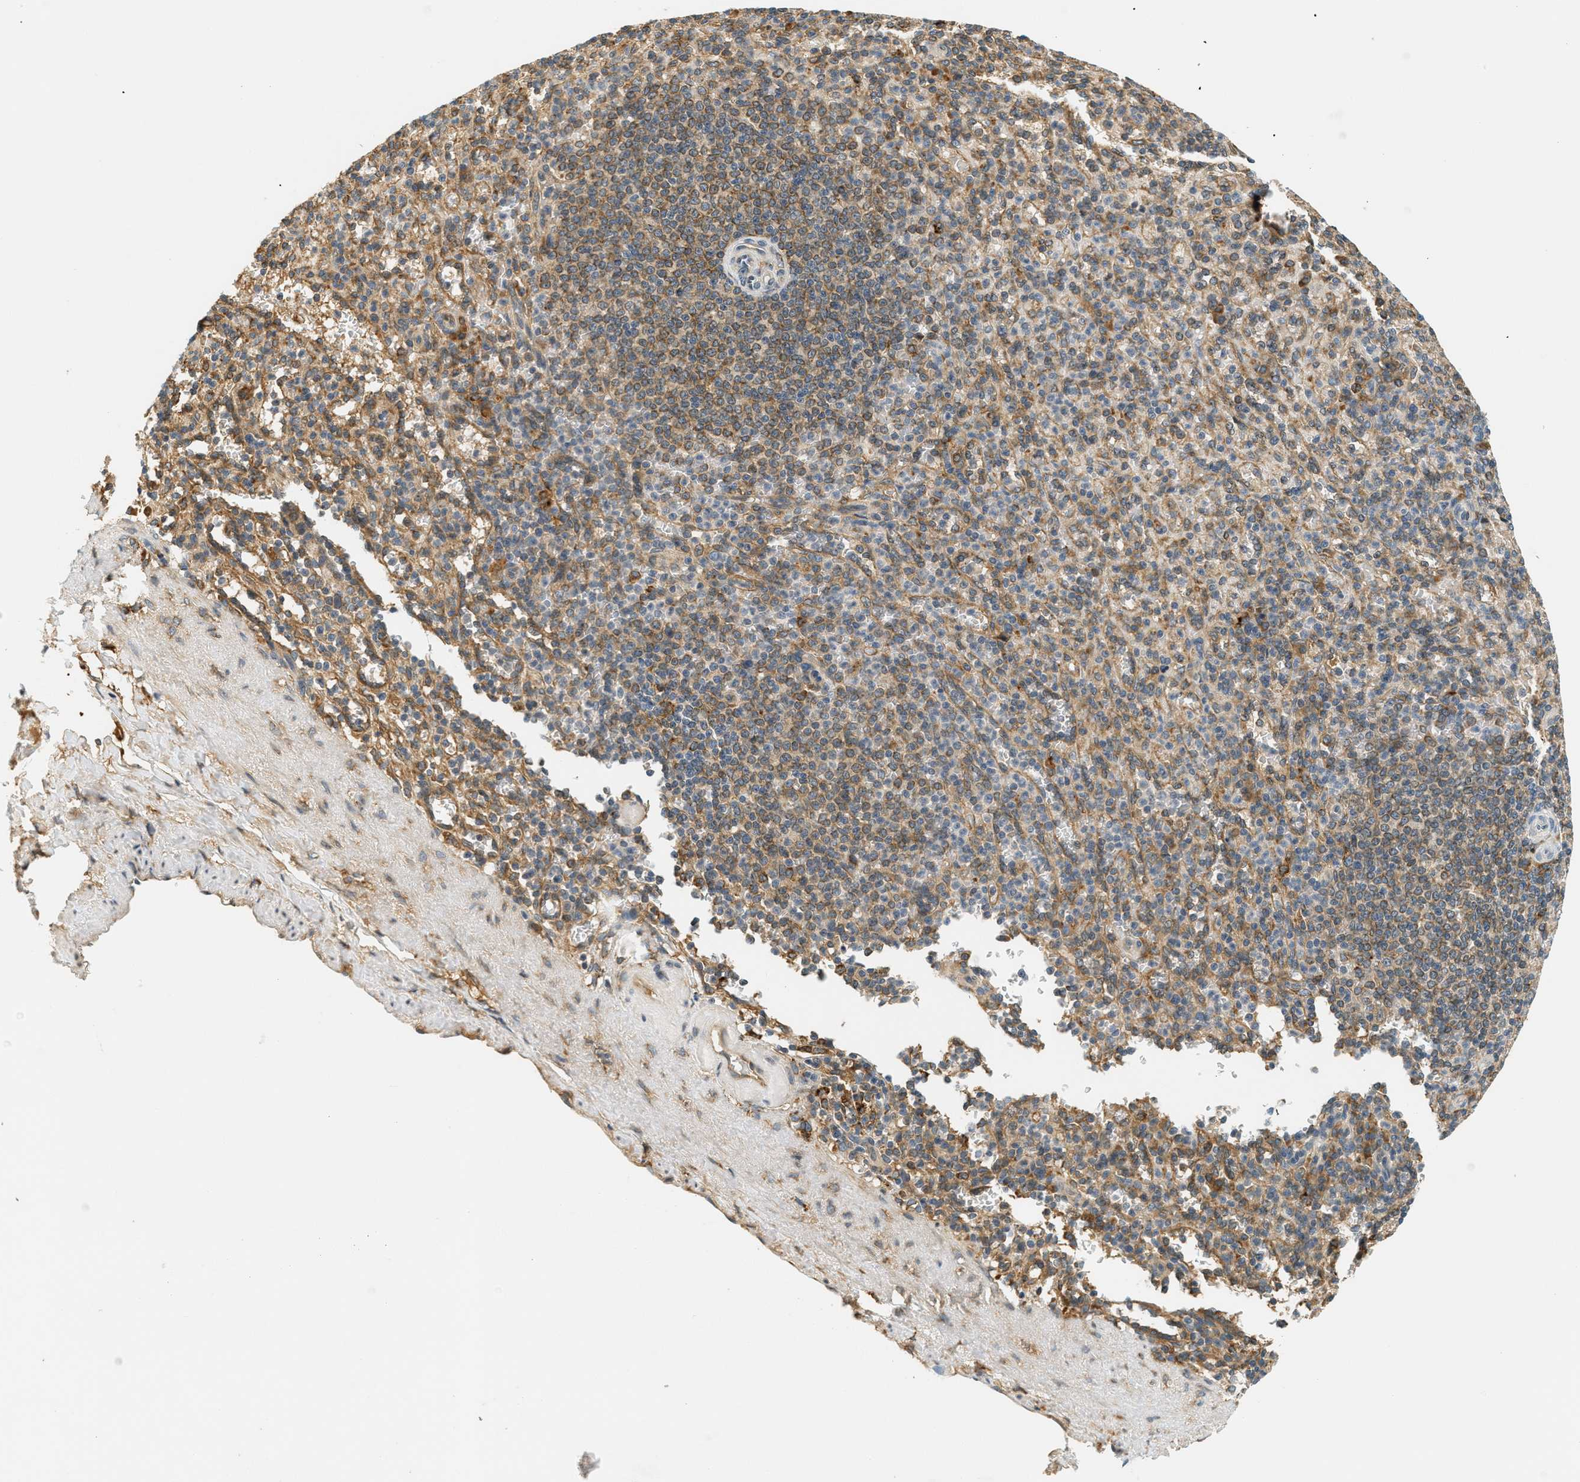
{"staining": {"intensity": "weak", "quantity": "25%-75%", "location": "cytoplasmic/membranous"}, "tissue": "spleen", "cell_type": "Cells in red pulp", "image_type": "normal", "snomed": [{"axis": "morphology", "description": "Normal tissue, NOS"}, {"axis": "topography", "description": "Spleen"}], "caption": "Protein expression by IHC exhibits weak cytoplasmic/membranous expression in approximately 25%-75% of cells in red pulp in benign spleen. (DAB IHC, brown staining for protein, blue staining for nuclei).", "gene": "PDK1", "patient": {"sex": "female", "age": 74}}